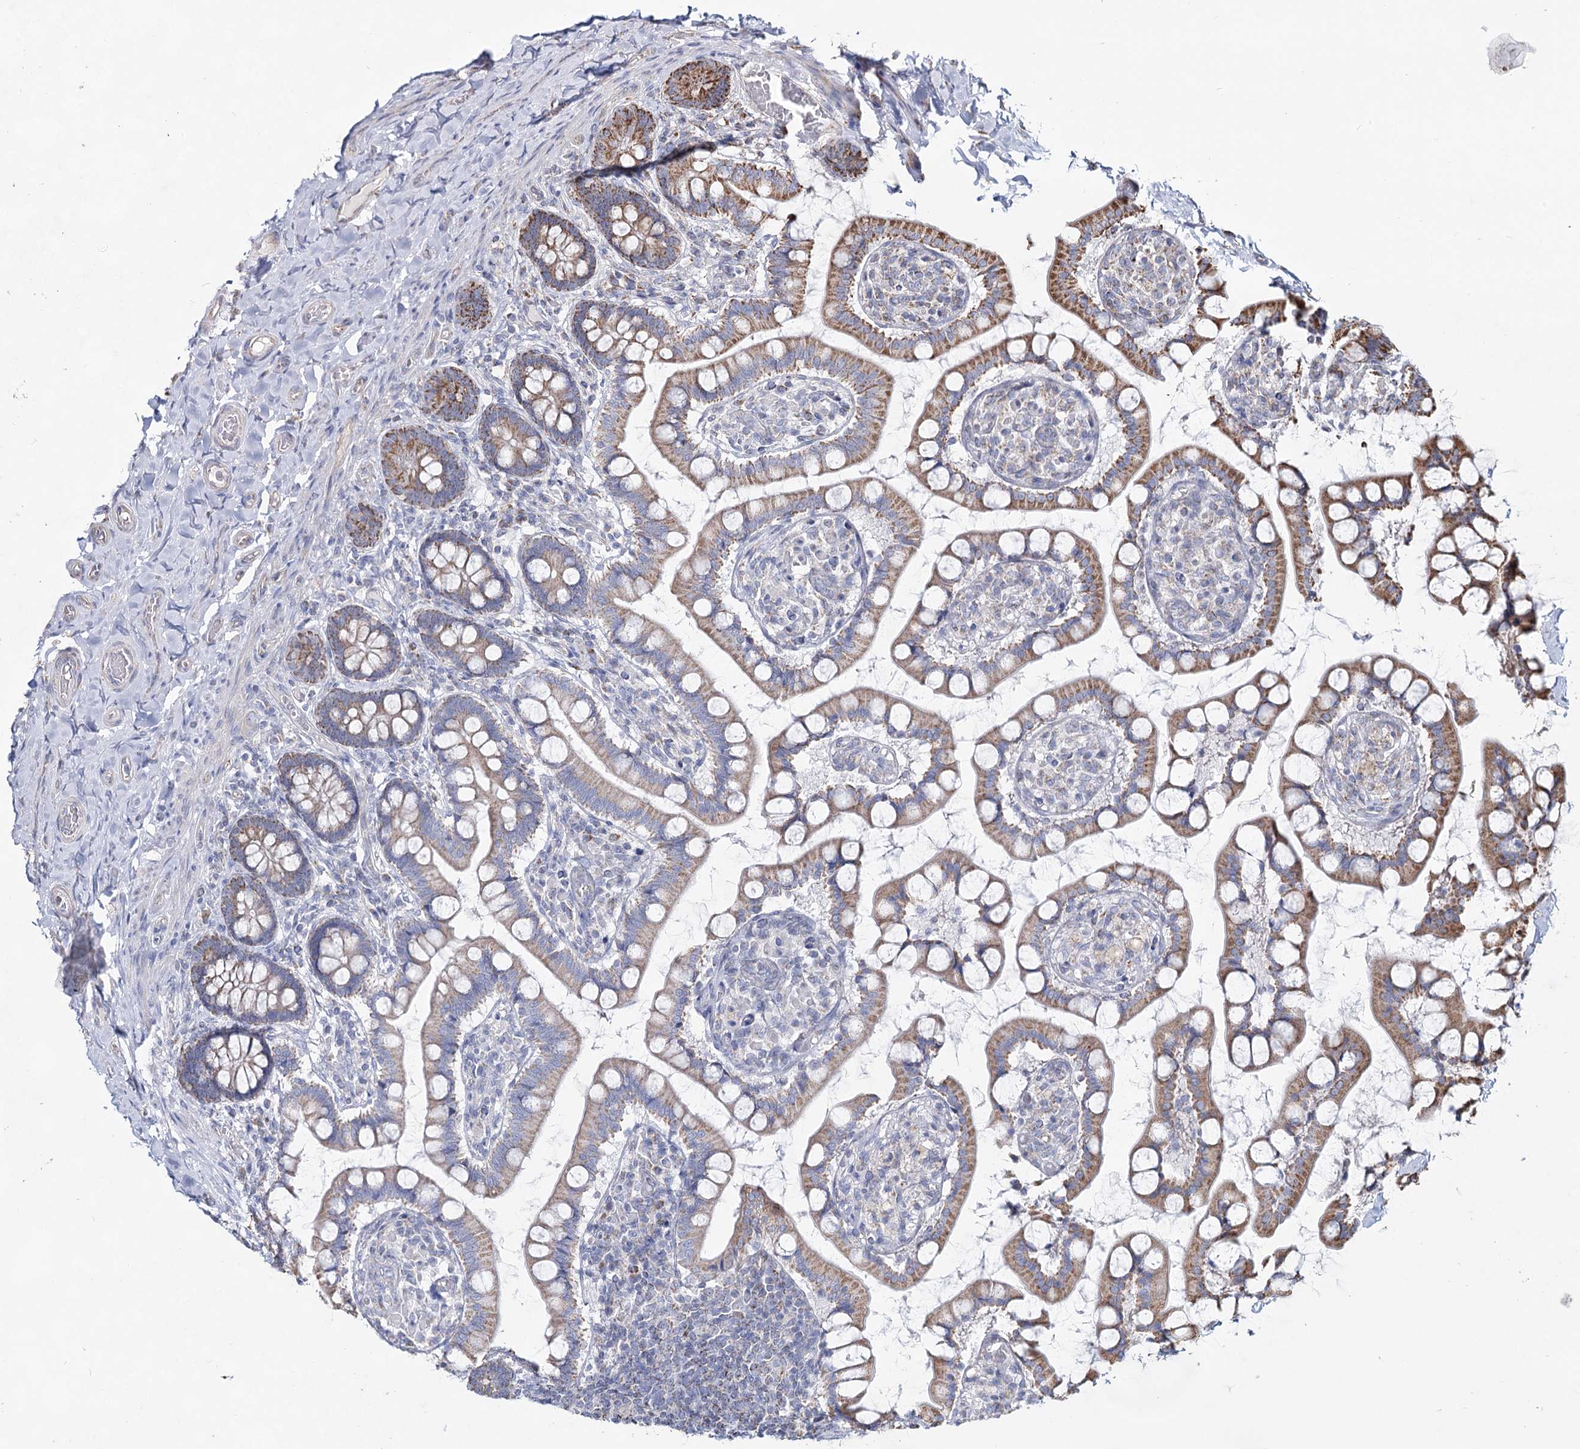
{"staining": {"intensity": "moderate", "quantity": ">75%", "location": "cytoplasmic/membranous"}, "tissue": "small intestine", "cell_type": "Glandular cells", "image_type": "normal", "snomed": [{"axis": "morphology", "description": "Normal tissue, NOS"}, {"axis": "topography", "description": "Small intestine"}], "caption": "Small intestine stained with immunohistochemistry (IHC) demonstrates moderate cytoplasmic/membranous expression in about >75% of glandular cells.", "gene": "CCDC73", "patient": {"sex": "male", "age": 52}}